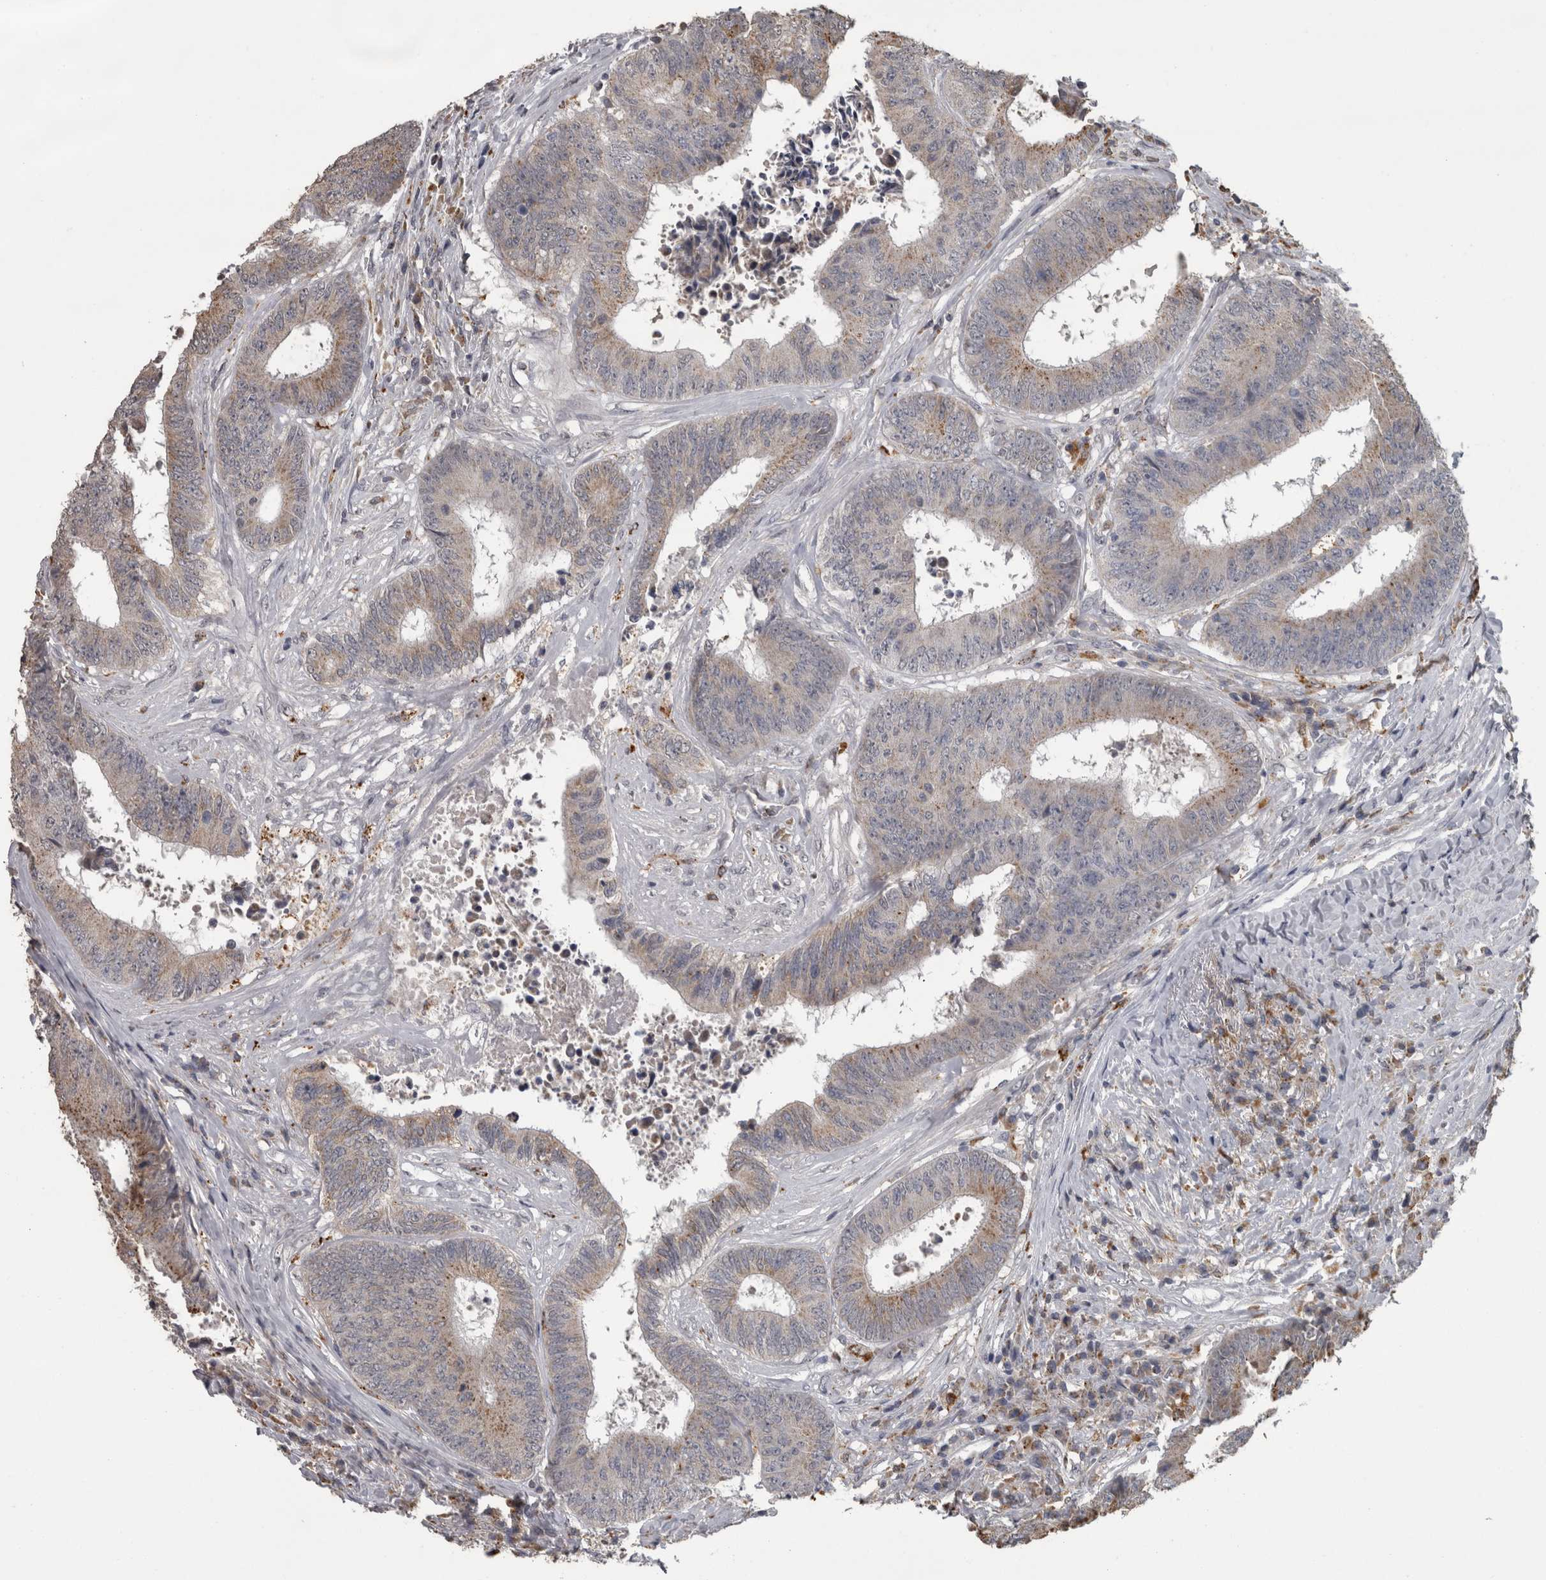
{"staining": {"intensity": "moderate", "quantity": "<25%", "location": "cytoplasmic/membranous"}, "tissue": "colorectal cancer", "cell_type": "Tumor cells", "image_type": "cancer", "snomed": [{"axis": "morphology", "description": "Adenocarcinoma, NOS"}, {"axis": "topography", "description": "Rectum"}], "caption": "Brown immunohistochemical staining in colorectal adenocarcinoma shows moderate cytoplasmic/membranous positivity in about <25% of tumor cells. (DAB (3,3'-diaminobenzidine) = brown stain, brightfield microscopy at high magnification).", "gene": "NAAA", "patient": {"sex": "male", "age": 72}}